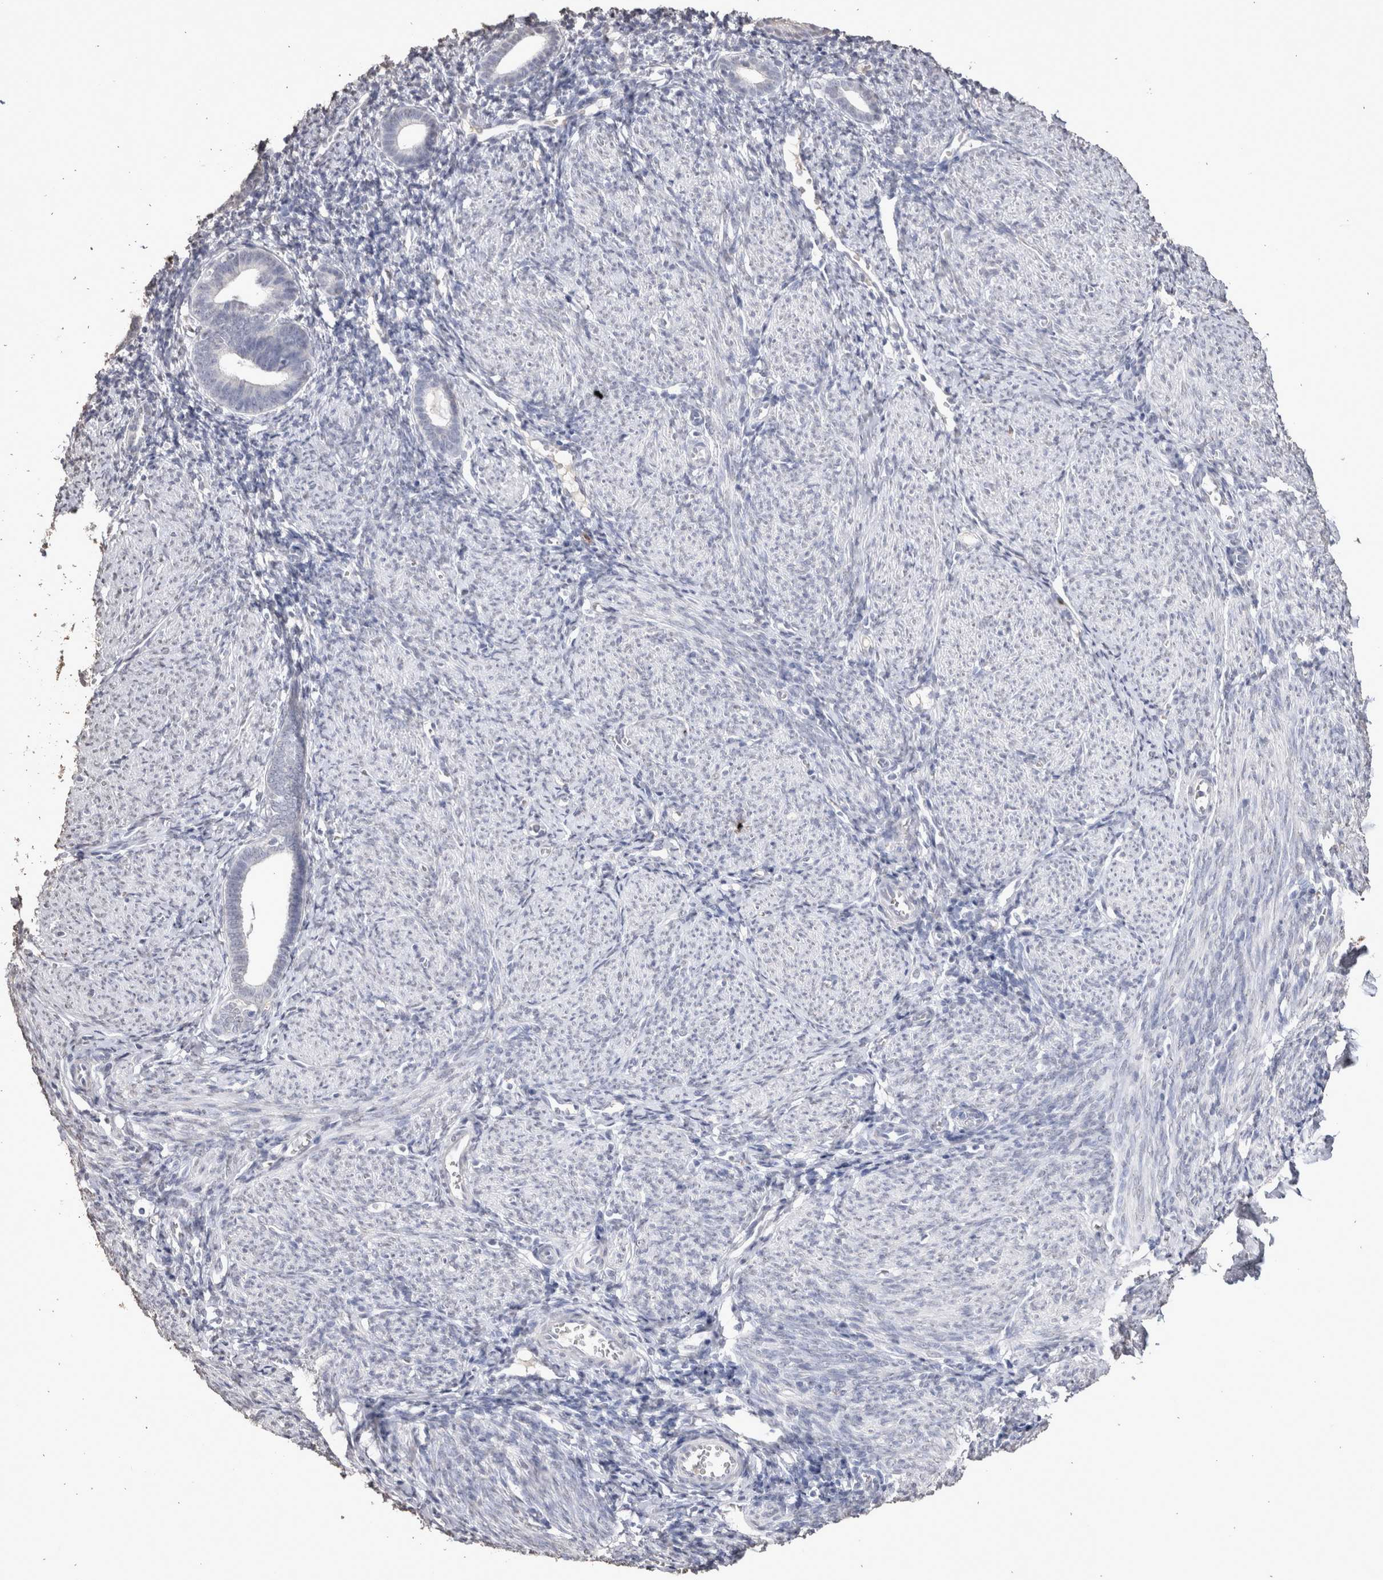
{"staining": {"intensity": "negative", "quantity": "none", "location": "none"}, "tissue": "endometrium", "cell_type": "Cells in endometrial stroma", "image_type": "normal", "snomed": [{"axis": "morphology", "description": "Normal tissue, NOS"}, {"axis": "morphology", "description": "Adenocarcinoma, NOS"}, {"axis": "topography", "description": "Endometrium"}], "caption": "Immunohistochemical staining of normal endometrium exhibits no significant expression in cells in endometrial stroma. (DAB (3,3'-diaminobenzidine) IHC with hematoxylin counter stain).", "gene": "LGALS2", "patient": {"sex": "female", "age": 57}}